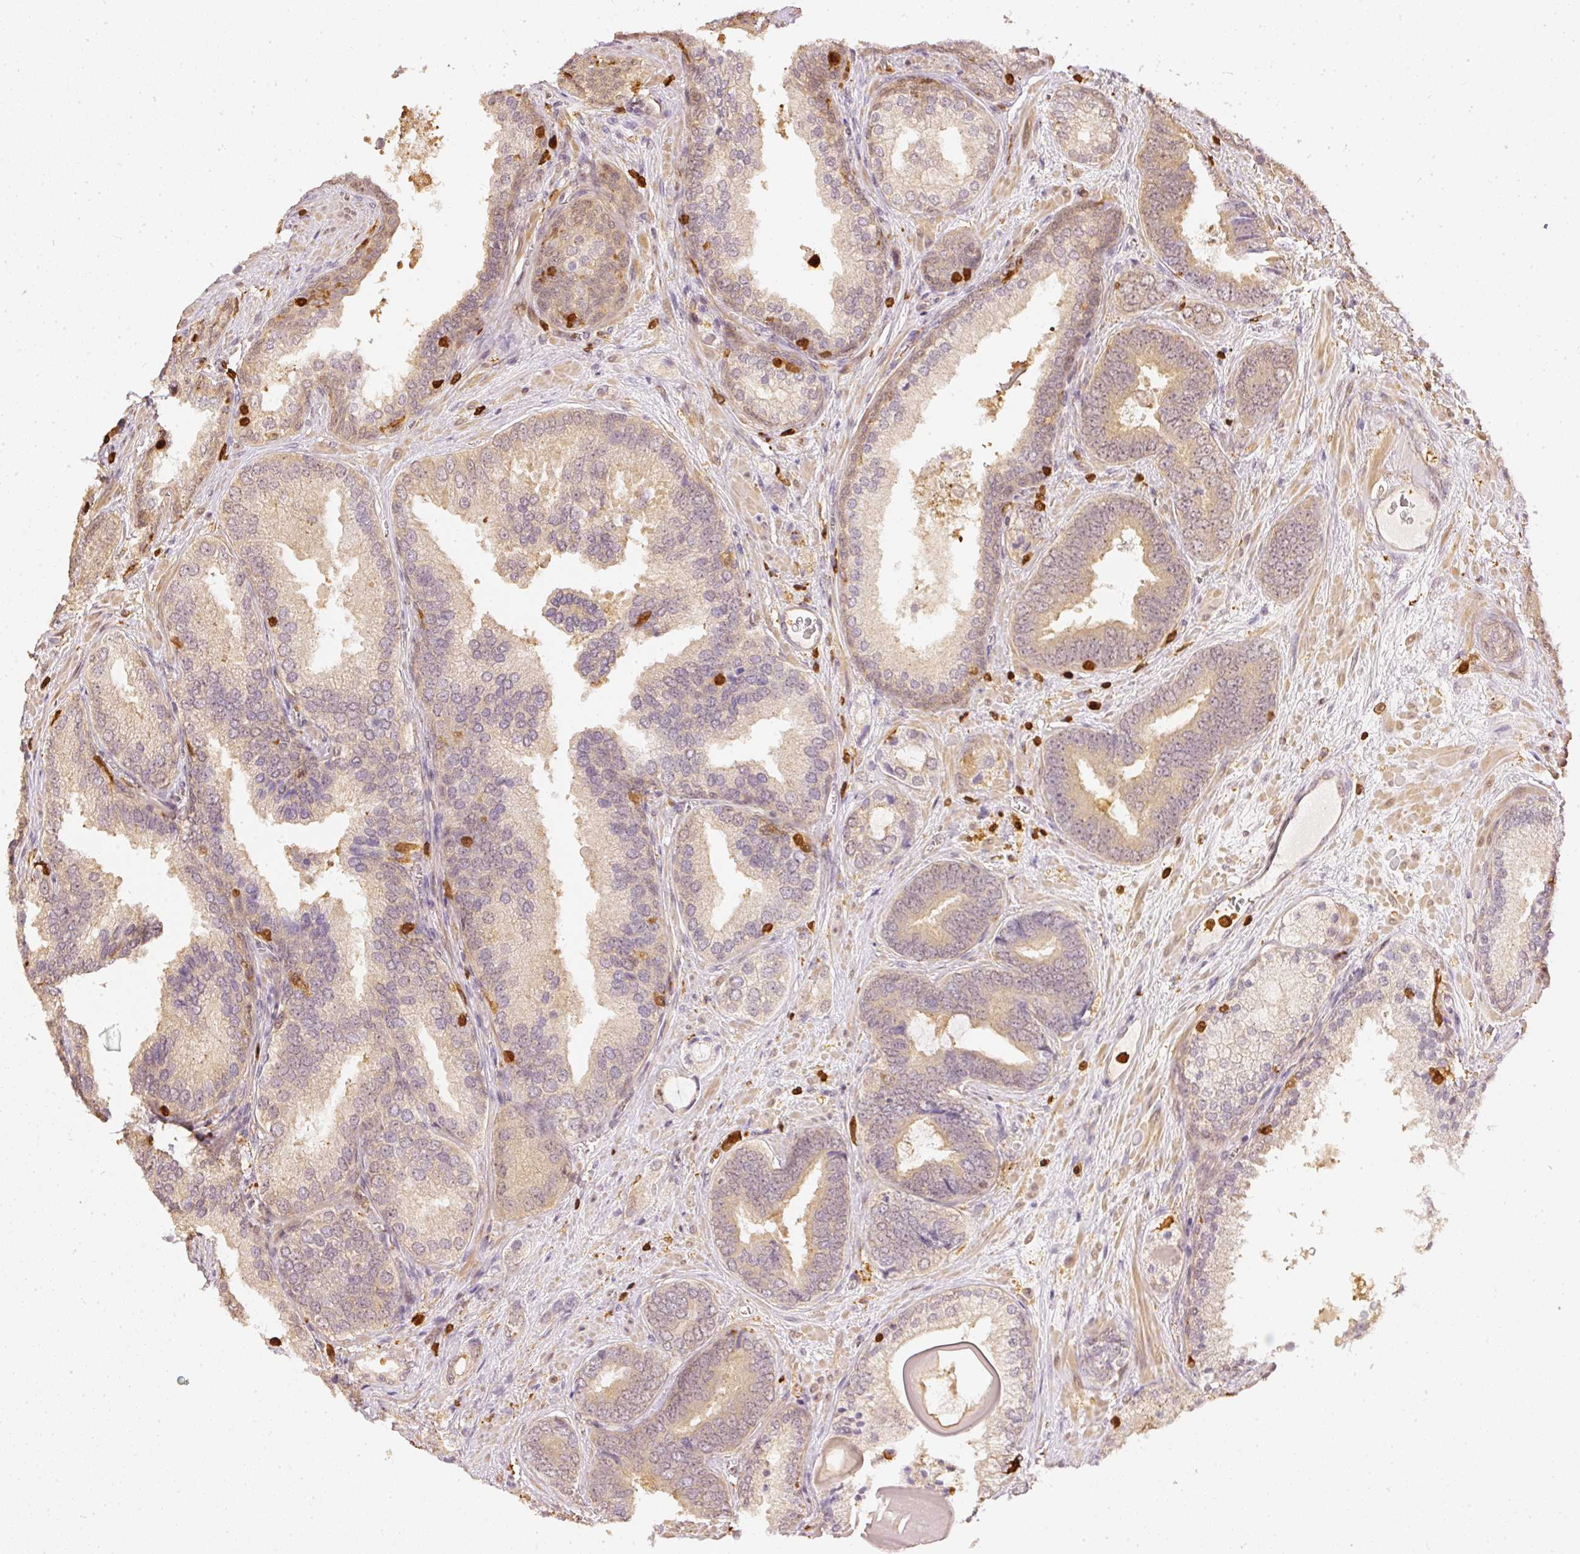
{"staining": {"intensity": "weak", "quantity": ">75%", "location": "cytoplasmic/membranous,nuclear"}, "tissue": "prostate cancer", "cell_type": "Tumor cells", "image_type": "cancer", "snomed": [{"axis": "morphology", "description": "Adenocarcinoma, High grade"}, {"axis": "topography", "description": "Prostate"}], "caption": "Prostate cancer stained with a protein marker reveals weak staining in tumor cells.", "gene": "PFN1", "patient": {"sex": "male", "age": 63}}